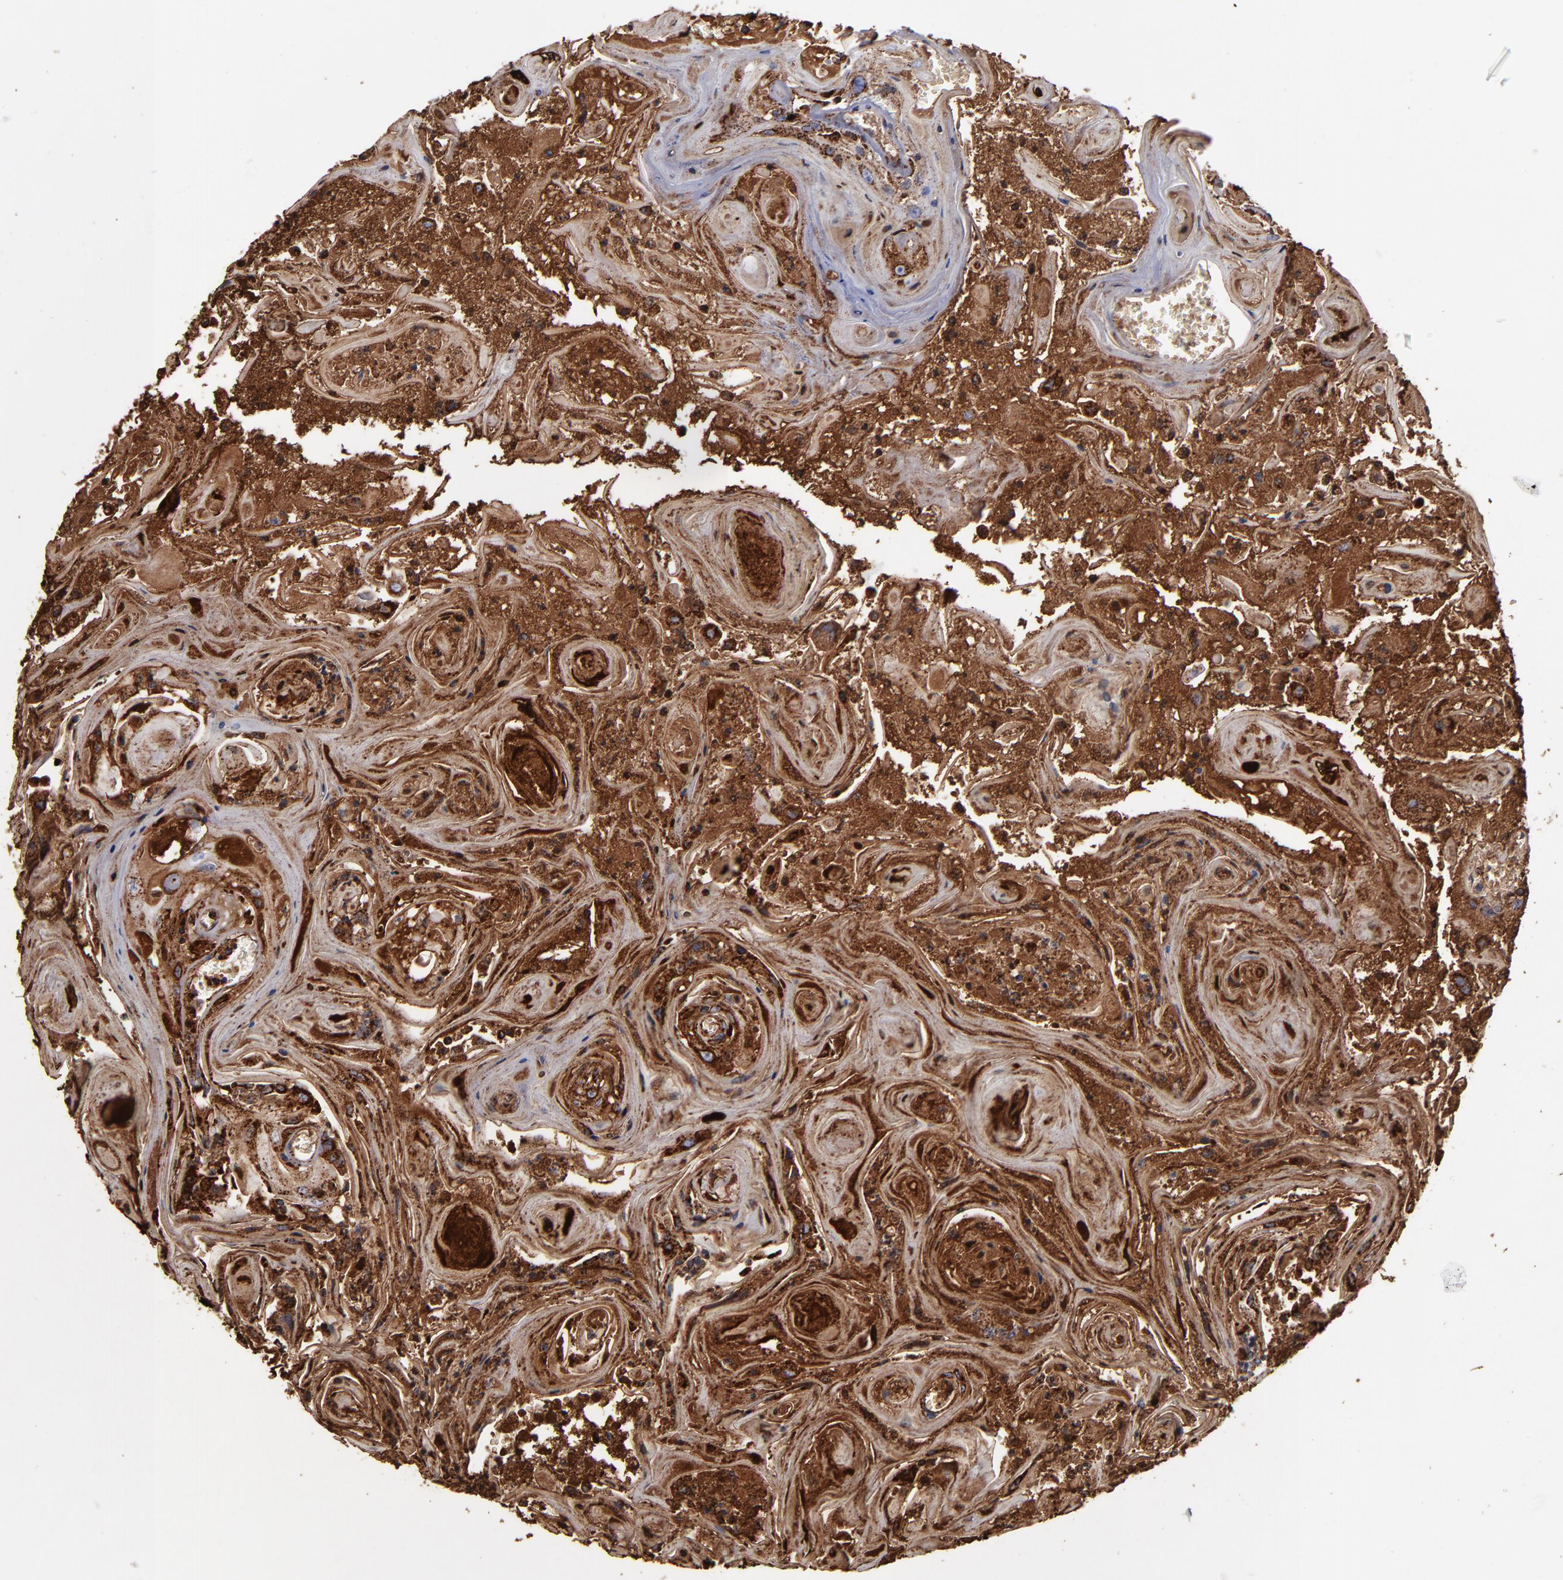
{"staining": {"intensity": "strong", "quantity": ">75%", "location": "cytoplasmic/membranous"}, "tissue": "head and neck cancer", "cell_type": "Tumor cells", "image_type": "cancer", "snomed": [{"axis": "morphology", "description": "Squamous cell carcinoma, NOS"}, {"axis": "topography", "description": "Oral tissue"}, {"axis": "topography", "description": "Head-Neck"}], "caption": "Protein expression analysis of head and neck squamous cell carcinoma exhibits strong cytoplasmic/membranous positivity in about >75% of tumor cells.", "gene": "SOD2", "patient": {"sex": "female", "age": 76}}